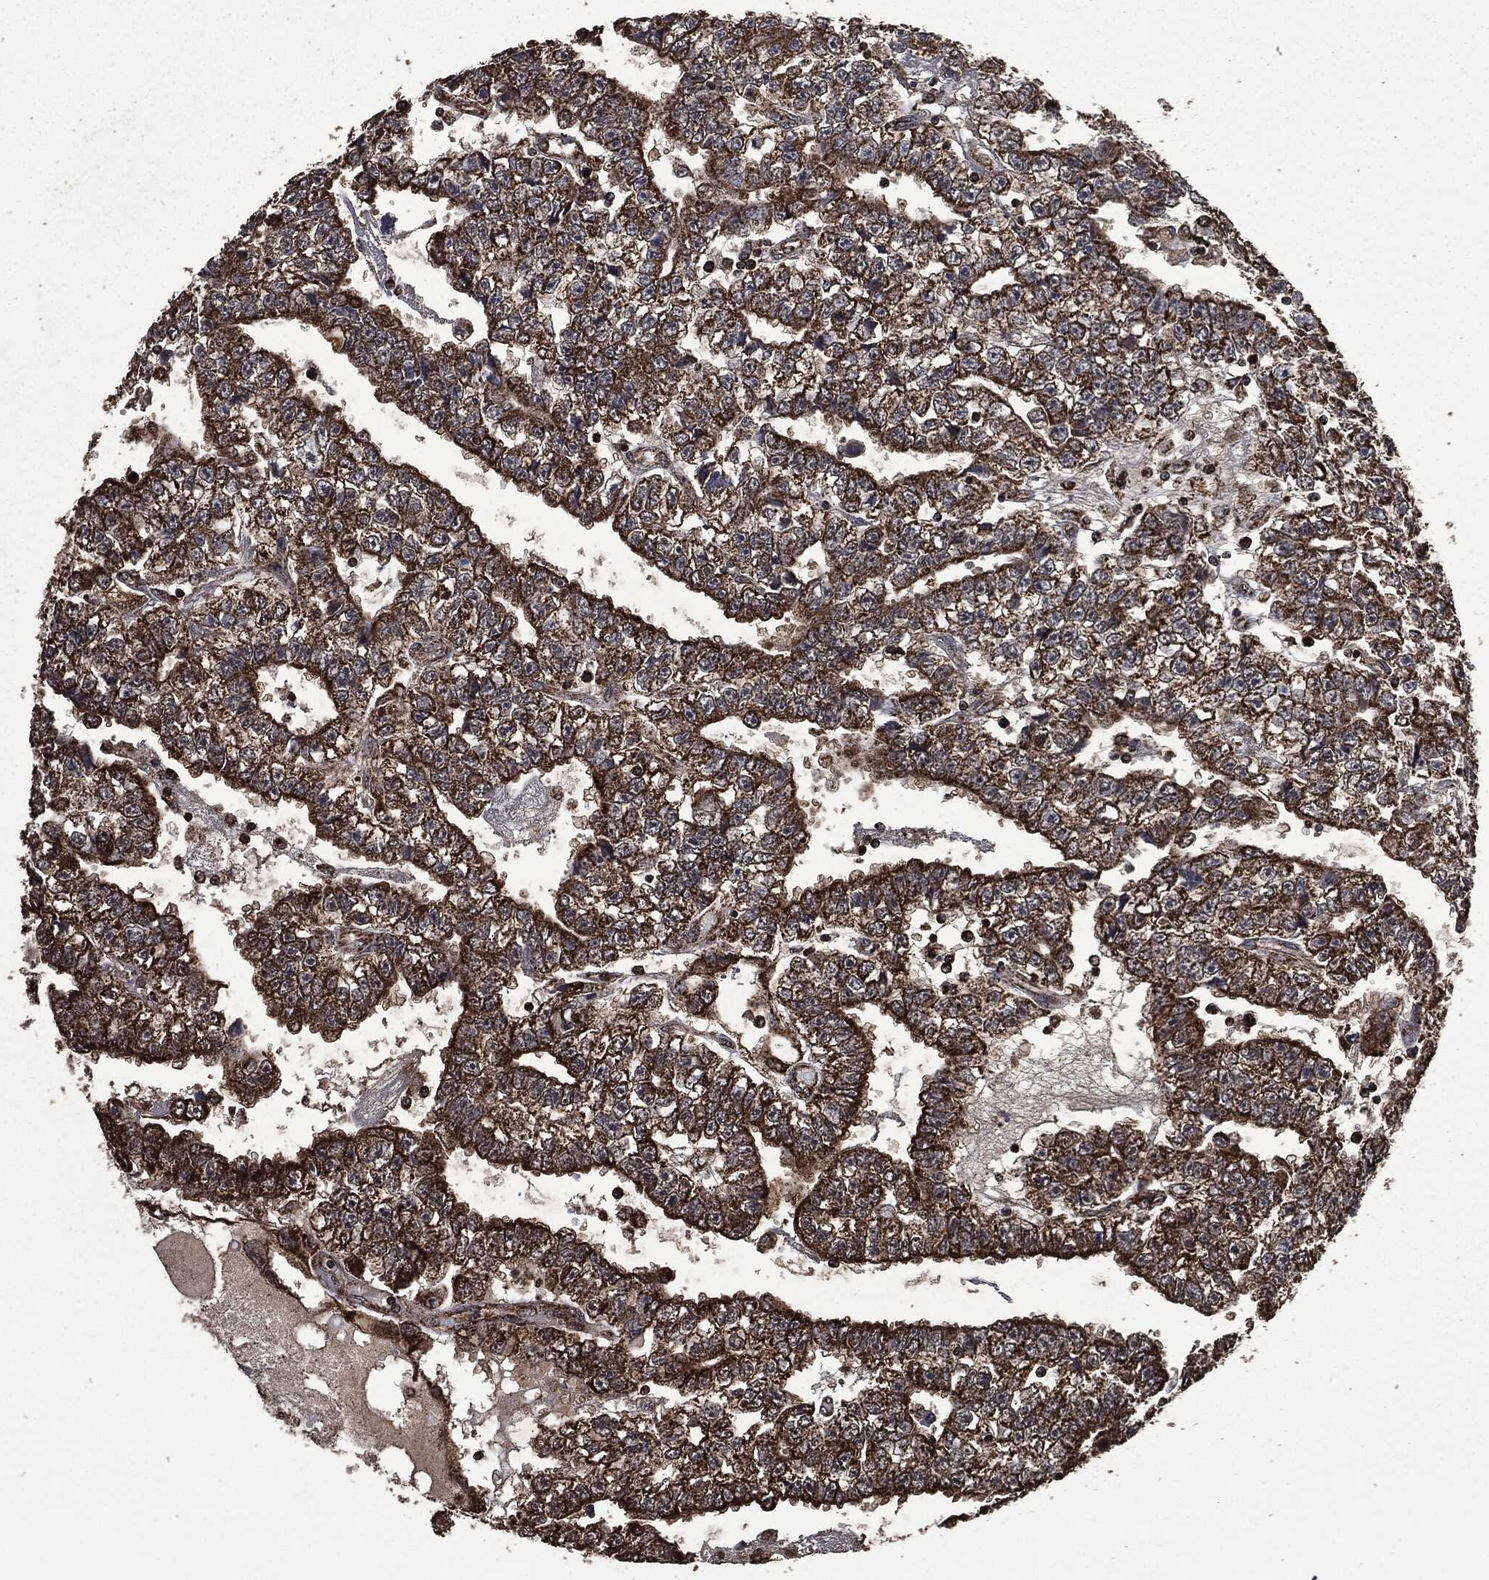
{"staining": {"intensity": "strong", "quantity": ">75%", "location": "cytoplasmic/membranous"}, "tissue": "testis cancer", "cell_type": "Tumor cells", "image_type": "cancer", "snomed": [{"axis": "morphology", "description": "Carcinoma, Embryonal, NOS"}, {"axis": "topography", "description": "Testis"}], "caption": "Testis embryonal carcinoma stained with a protein marker demonstrates strong staining in tumor cells.", "gene": "LIG3", "patient": {"sex": "male", "age": 25}}